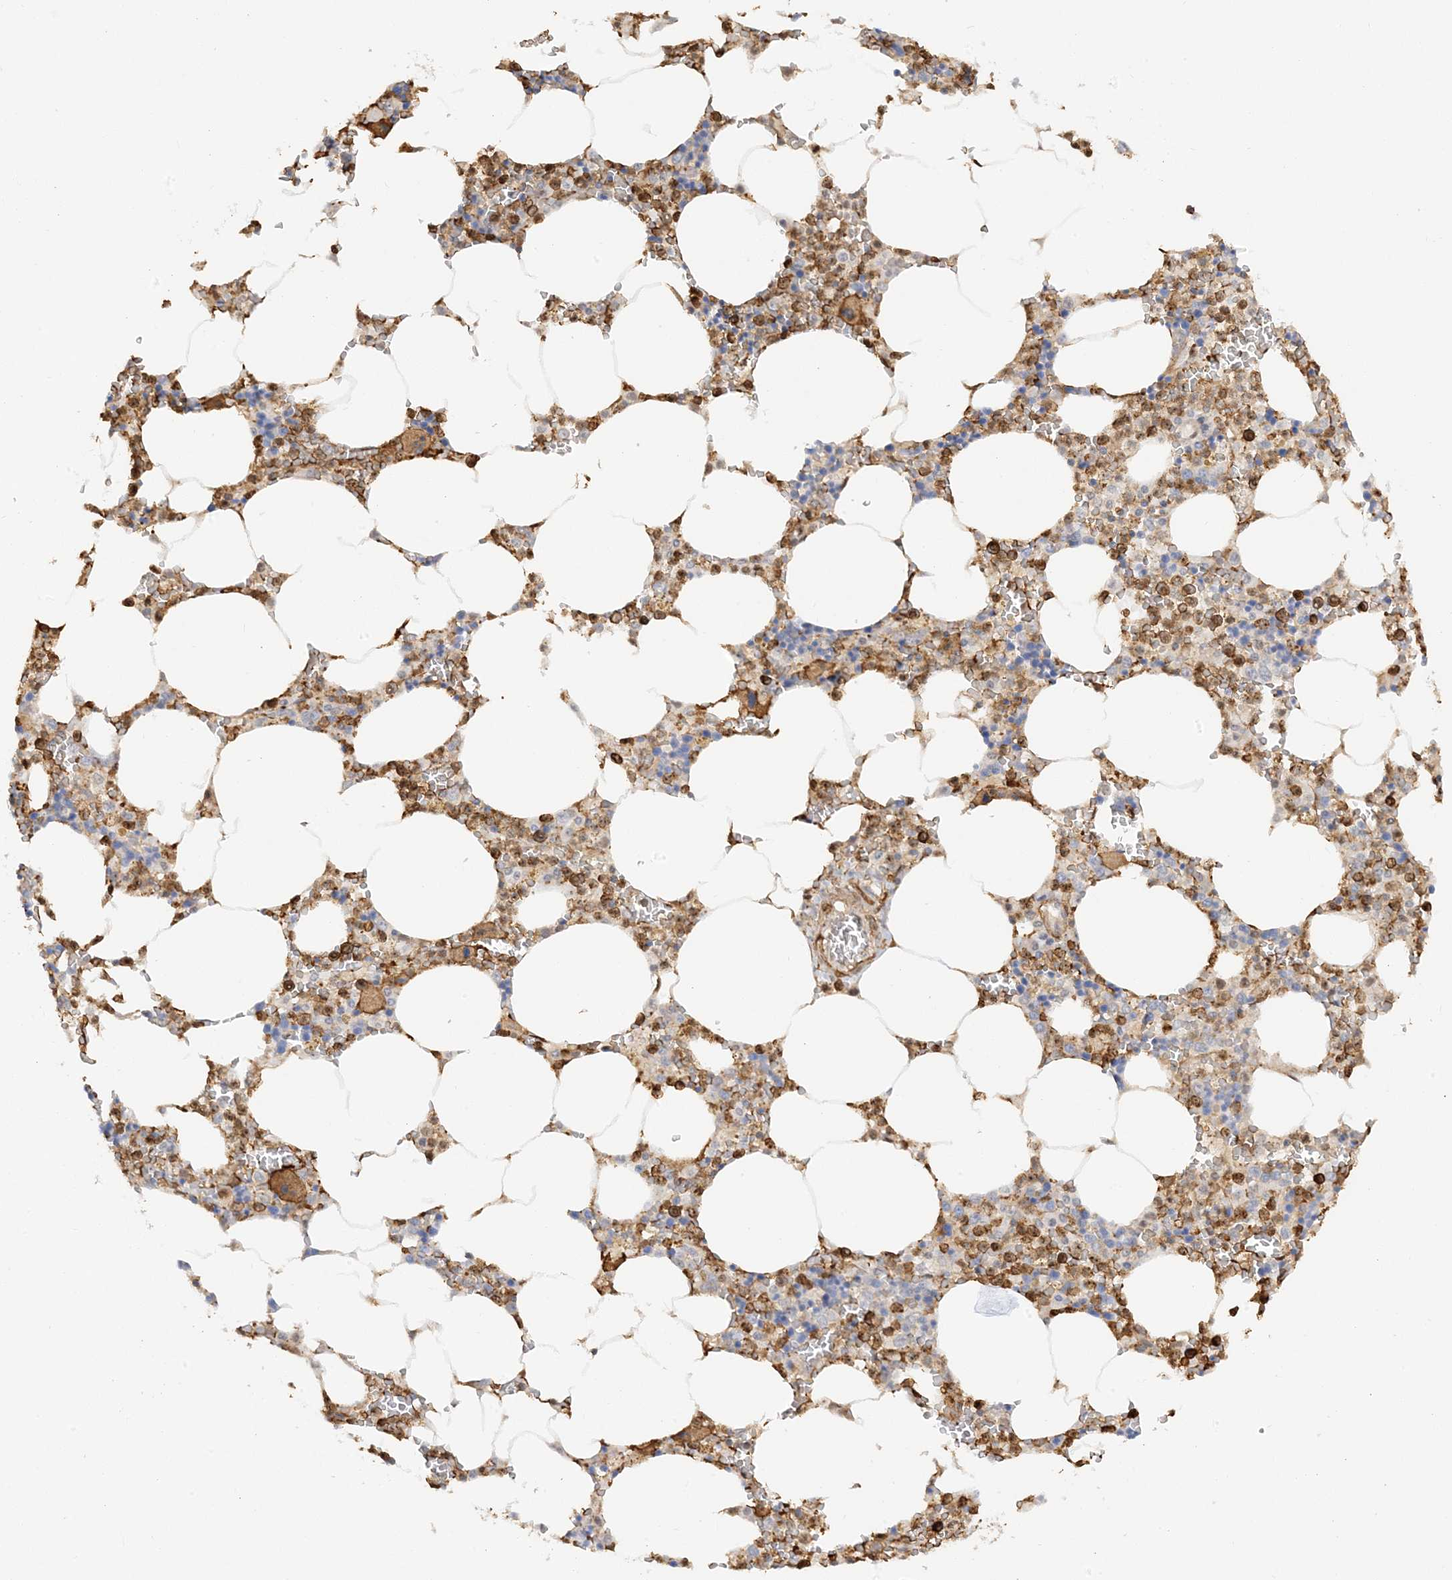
{"staining": {"intensity": "moderate", "quantity": "25%-75%", "location": "cytoplasmic/membranous"}, "tissue": "bone marrow", "cell_type": "Hematopoietic cells", "image_type": "normal", "snomed": [{"axis": "morphology", "description": "Normal tissue, NOS"}, {"axis": "topography", "description": "Bone marrow"}], "caption": "DAB (3,3'-diaminobenzidine) immunohistochemical staining of normal human bone marrow displays moderate cytoplasmic/membranous protein positivity in approximately 25%-75% of hematopoietic cells. The protein is stained brown, and the nuclei are stained in blue (DAB IHC with brightfield microscopy, high magnification).", "gene": "PHACTR2", "patient": {"sex": "male", "age": 70}}